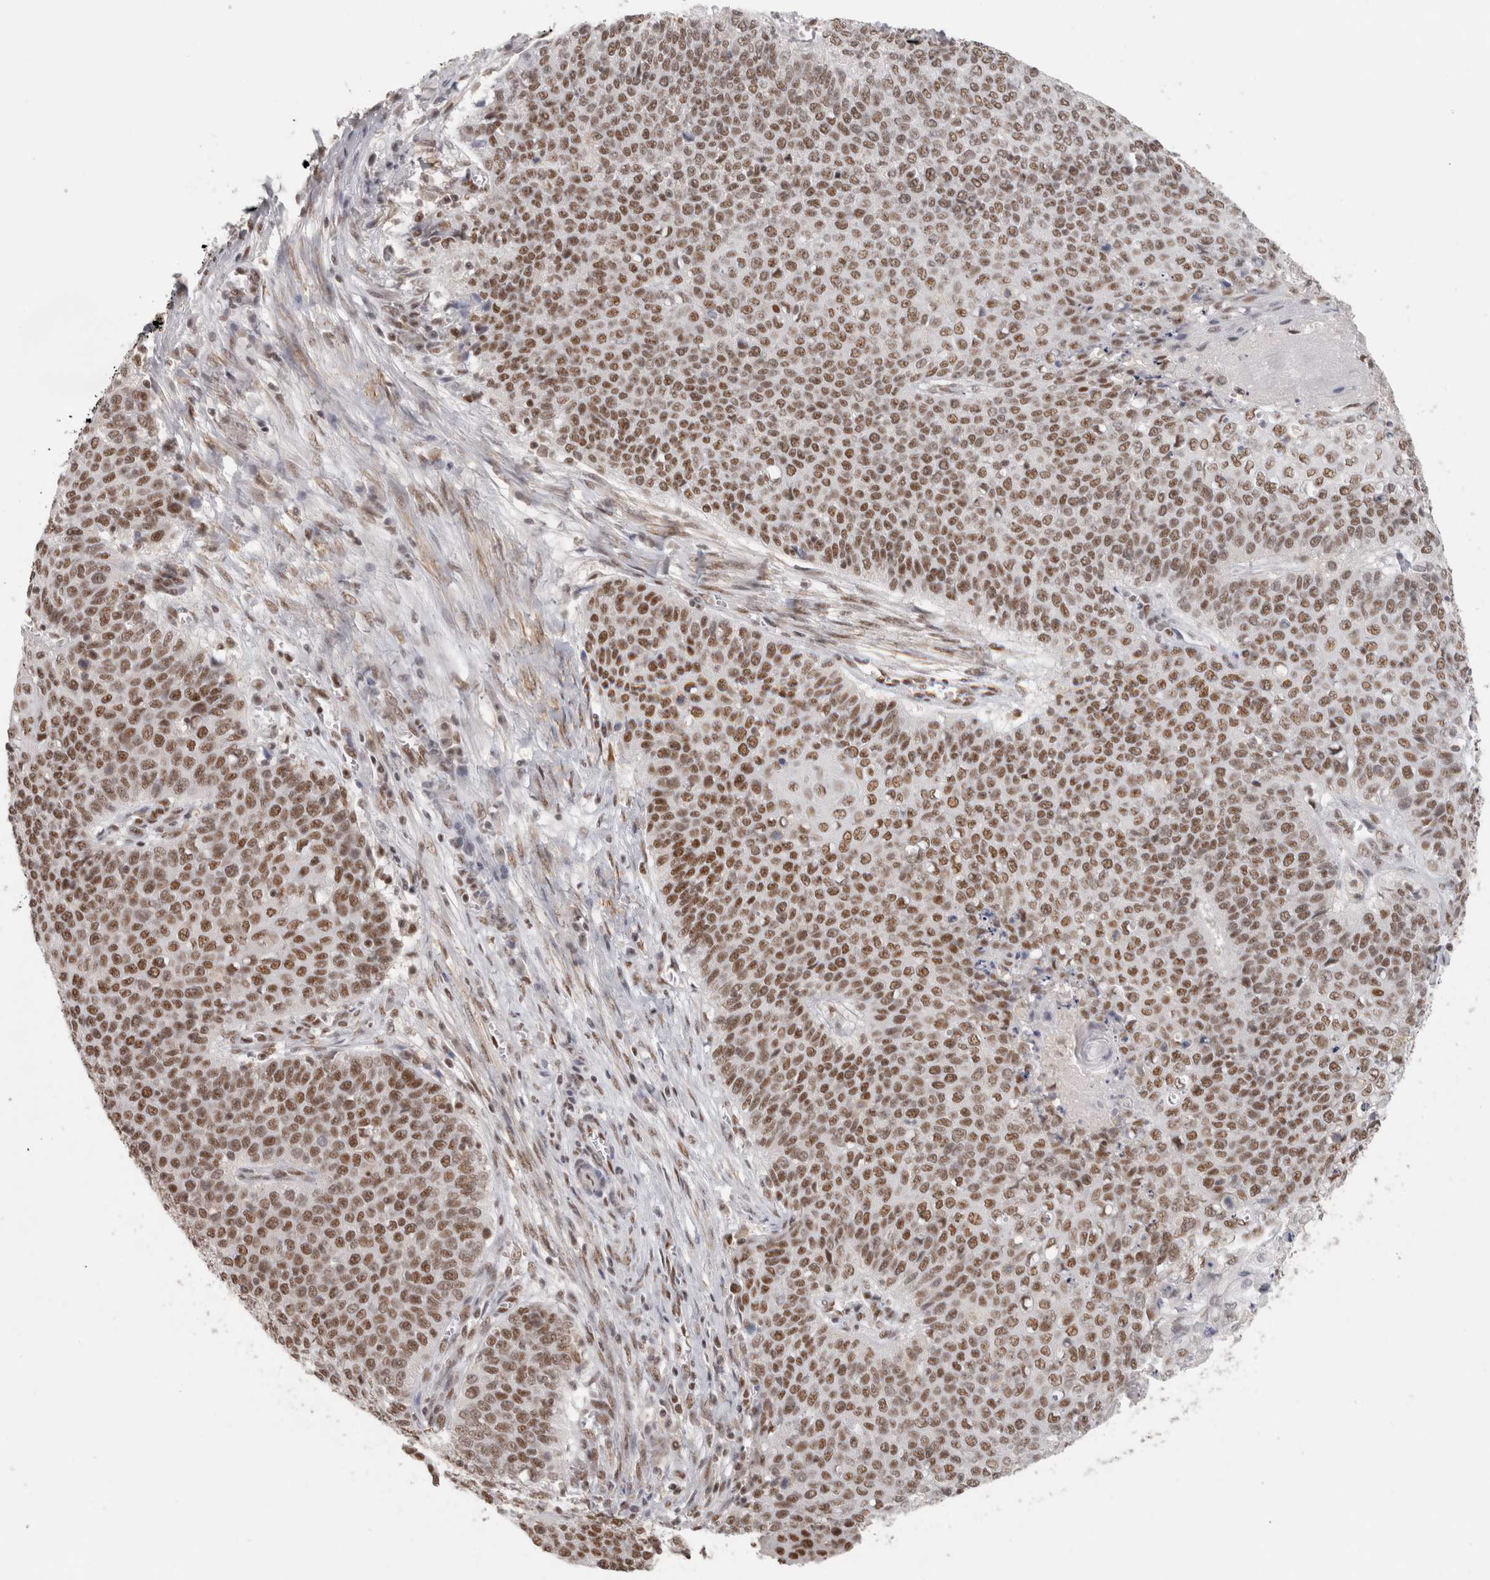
{"staining": {"intensity": "moderate", "quantity": ">75%", "location": "nuclear"}, "tissue": "cervical cancer", "cell_type": "Tumor cells", "image_type": "cancer", "snomed": [{"axis": "morphology", "description": "Squamous cell carcinoma, NOS"}, {"axis": "topography", "description": "Cervix"}], "caption": "Protein staining exhibits moderate nuclear expression in approximately >75% of tumor cells in cervical squamous cell carcinoma.", "gene": "ZNF830", "patient": {"sex": "female", "age": 39}}